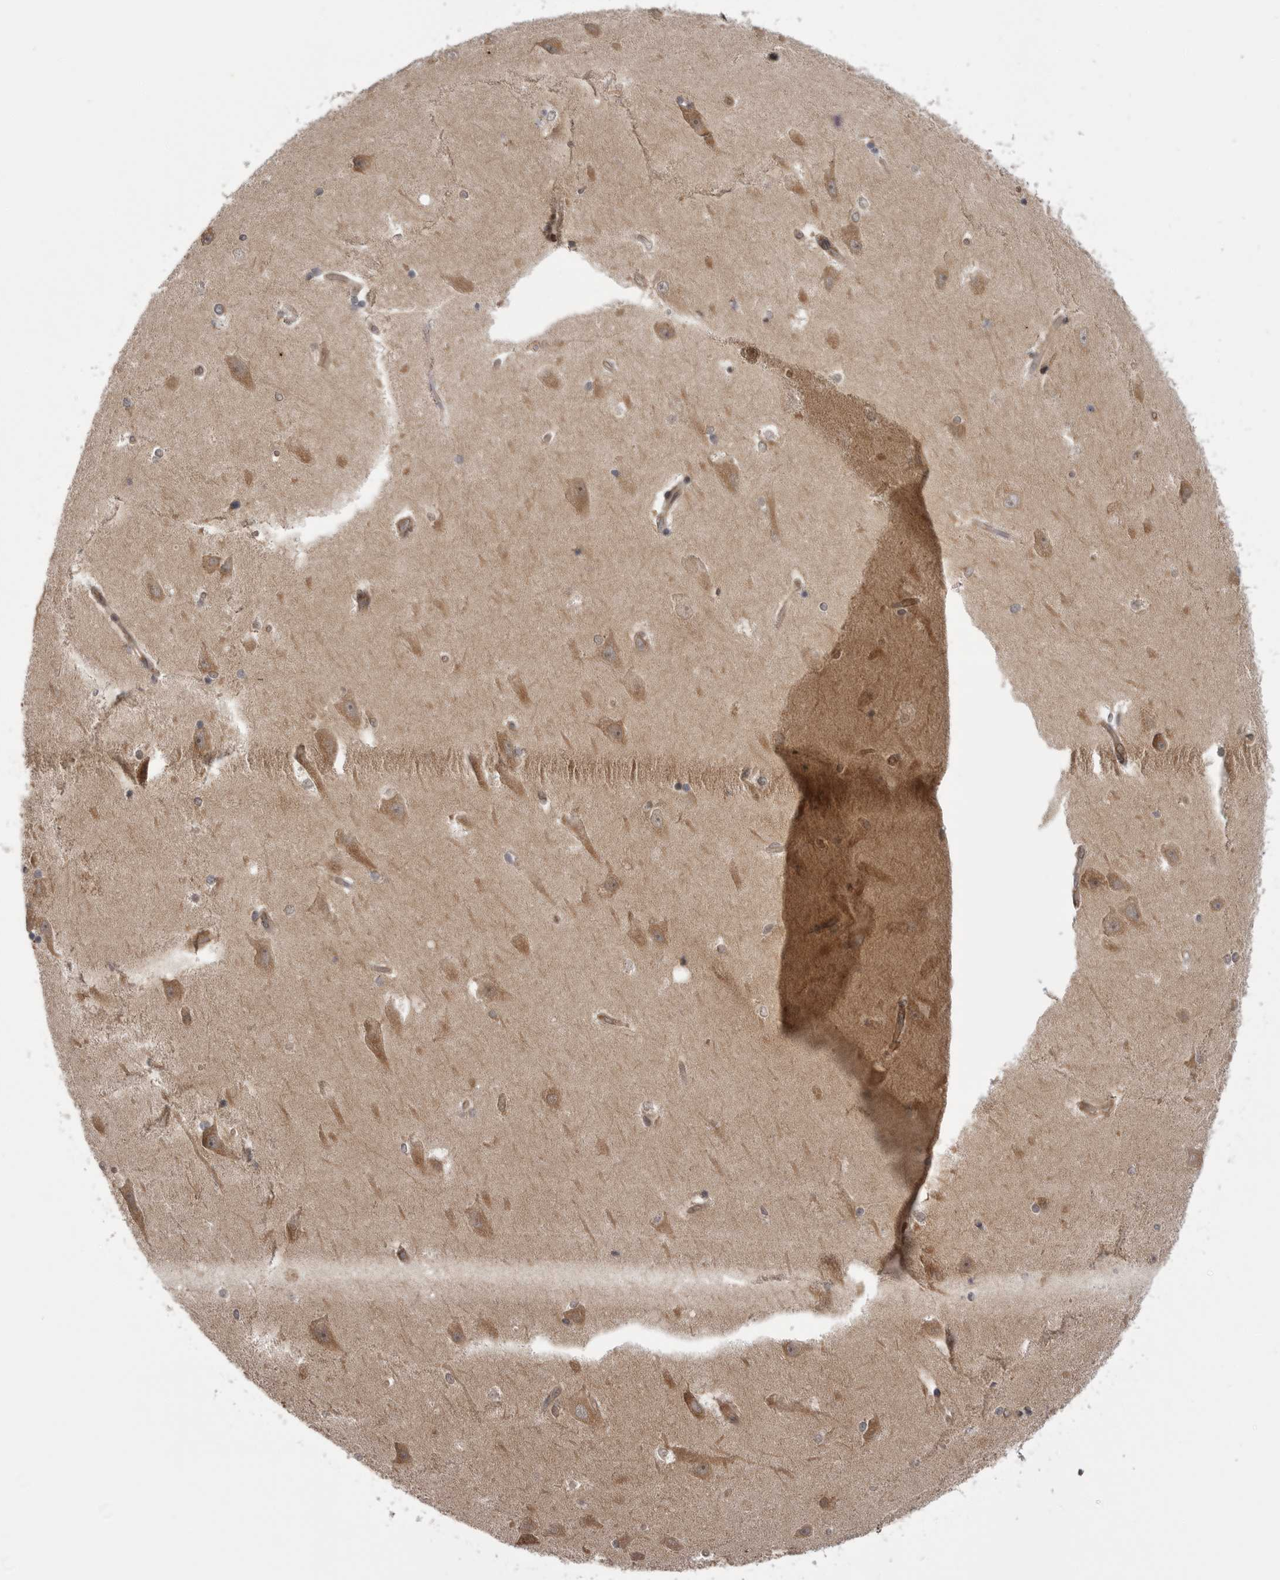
{"staining": {"intensity": "negative", "quantity": "none", "location": "none"}, "tissue": "hippocampus", "cell_type": "Glial cells", "image_type": "normal", "snomed": [{"axis": "morphology", "description": "Normal tissue, NOS"}, {"axis": "topography", "description": "Hippocampus"}], "caption": "High power microscopy image of an immunohistochemistry histopathology image of unremarkable hippocampus, revealing no significant positivity in glial cells.", "gene": "PDCL", "patient": {"sex": "male", "age": 45}}